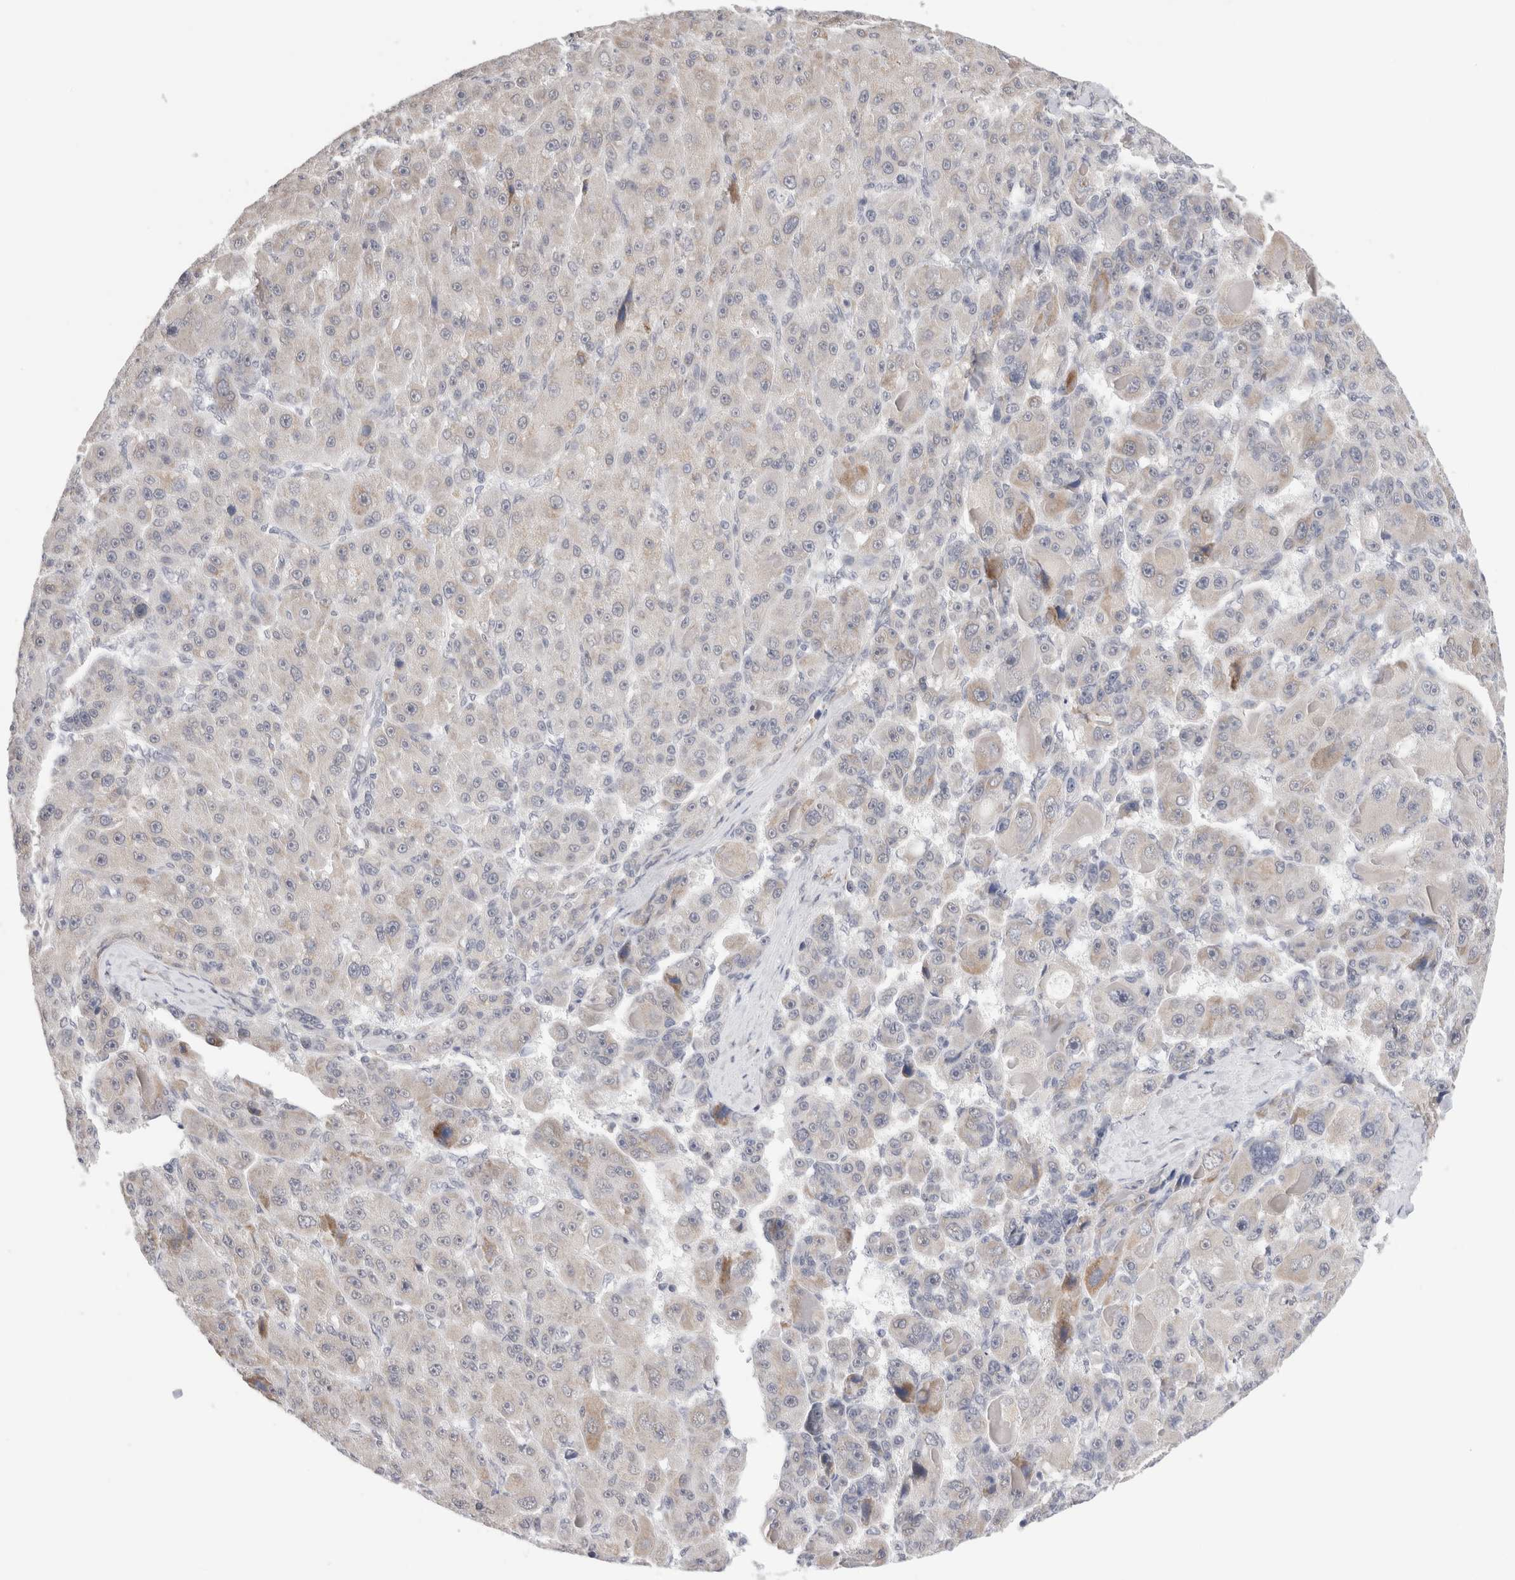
{"staining": {"intensity": "weak", "quantity": "25%-75%", "location": "cytoplasmic/membranous"}, "tissue": "liver cancer", "cell_type": "Tumor cells", "image_type": "cancer", "snomed": [{"axis": "morphology", "description": "Carcinoma, Hepatocellular, NOS"}, {"axis": "topography", "description": "Liver"}], "caption": "Protein staining of hepatocellular carcinoma (liver) tissue shows weak cytoplasmic/membranous staining in about 25%-75% of tumor cells.", "gene": "HDLBP", "patient": {"sex": "male", "age": 76}}